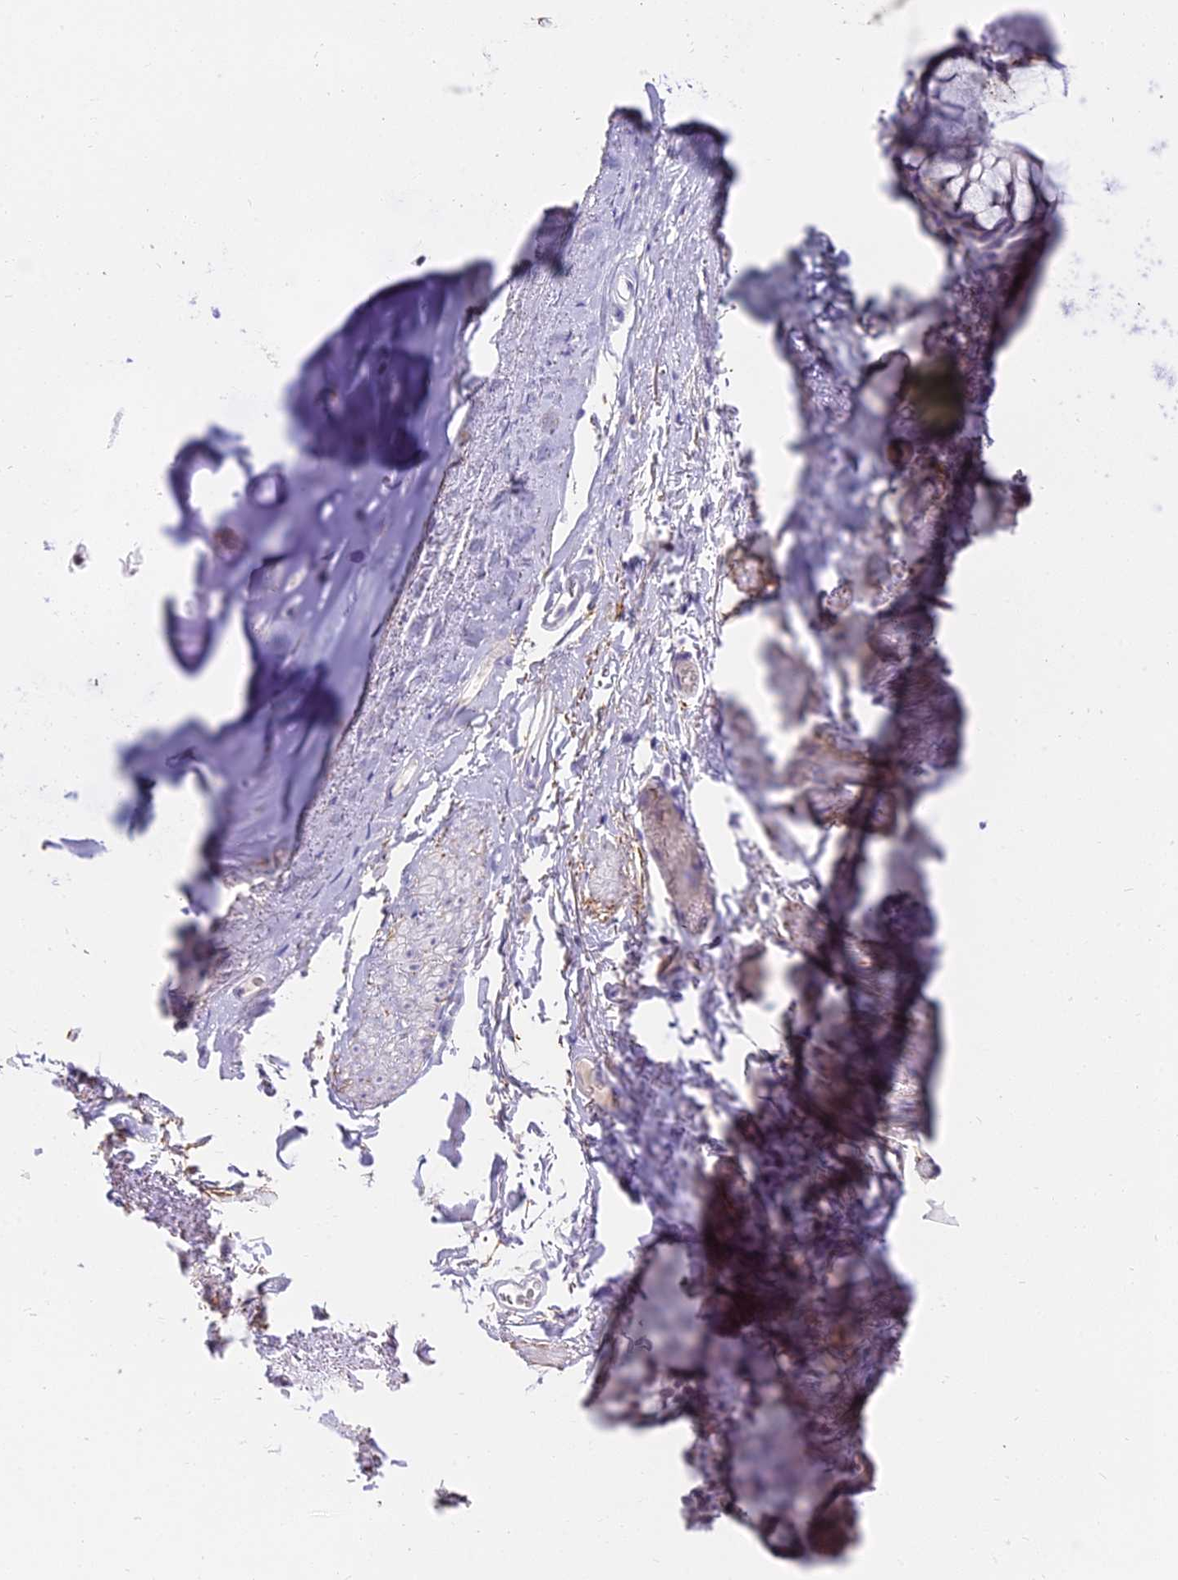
{"staining": {"intensity": "negative", "quantity": "none", "location": "none"}, "tissue": "adipose tissue", "cell_type": "Adipocytes", "image_type": "normal", "snomed": [{"axis": "morphology", "description": "Normal tissue, NOS"}, {"axis": "topography", "description": "Cartilage tissue"}, {"axis": "topography", "description": "Bronchus"}], "caption": "Adipocytes show no significant expression in unremarkable adipose tissue. Brightfield microscopy of IHC stained with DAB (3,3'-diaminobenzidine) (brown) and hematoxylin (blue), captured at high magnification.", "gene": "OSTN", "patient": {"sex": "female", "age": 73}}